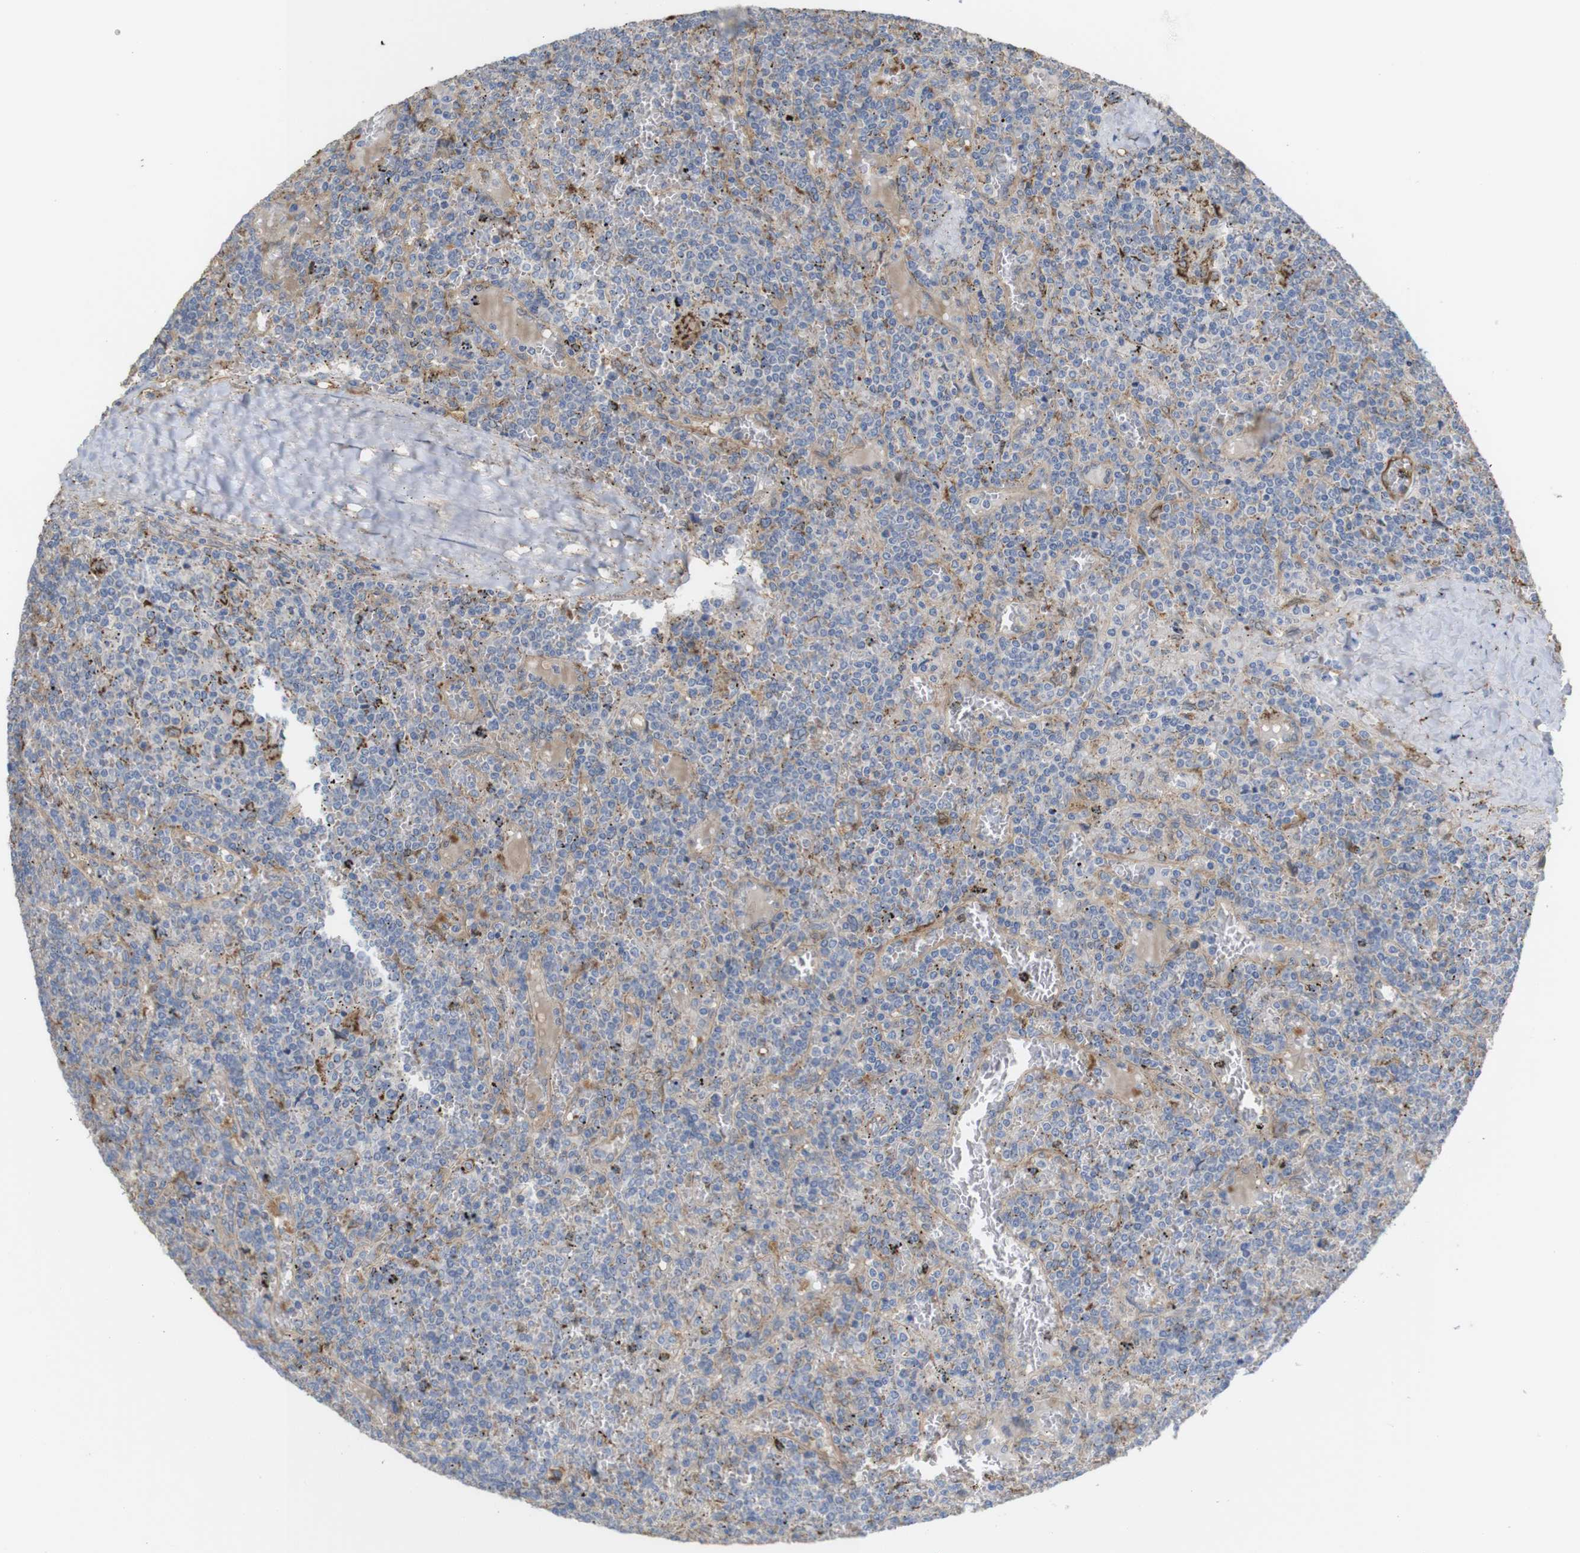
{"staining": {"intensity": "negative", "quantity": "none", "location": "none"}, "tissue": "lymphoma", "cell_type": "Tumor cells", "image_type": "cancer", "snomed": [{"axis": "morphology", "description": "Malignant lymphoma, non-Hodgkin's type, Low grade"}, {"axis": "topography", "description": "Spleen"}], "caption": "Immunohistochemical staining of malignant lymphoma, non-Hodgkin's type (low-grade) reveals no significant positivity in tumor cells.", "gene": "PTPRR", "patient": {"sex": "female", "age": 19}}